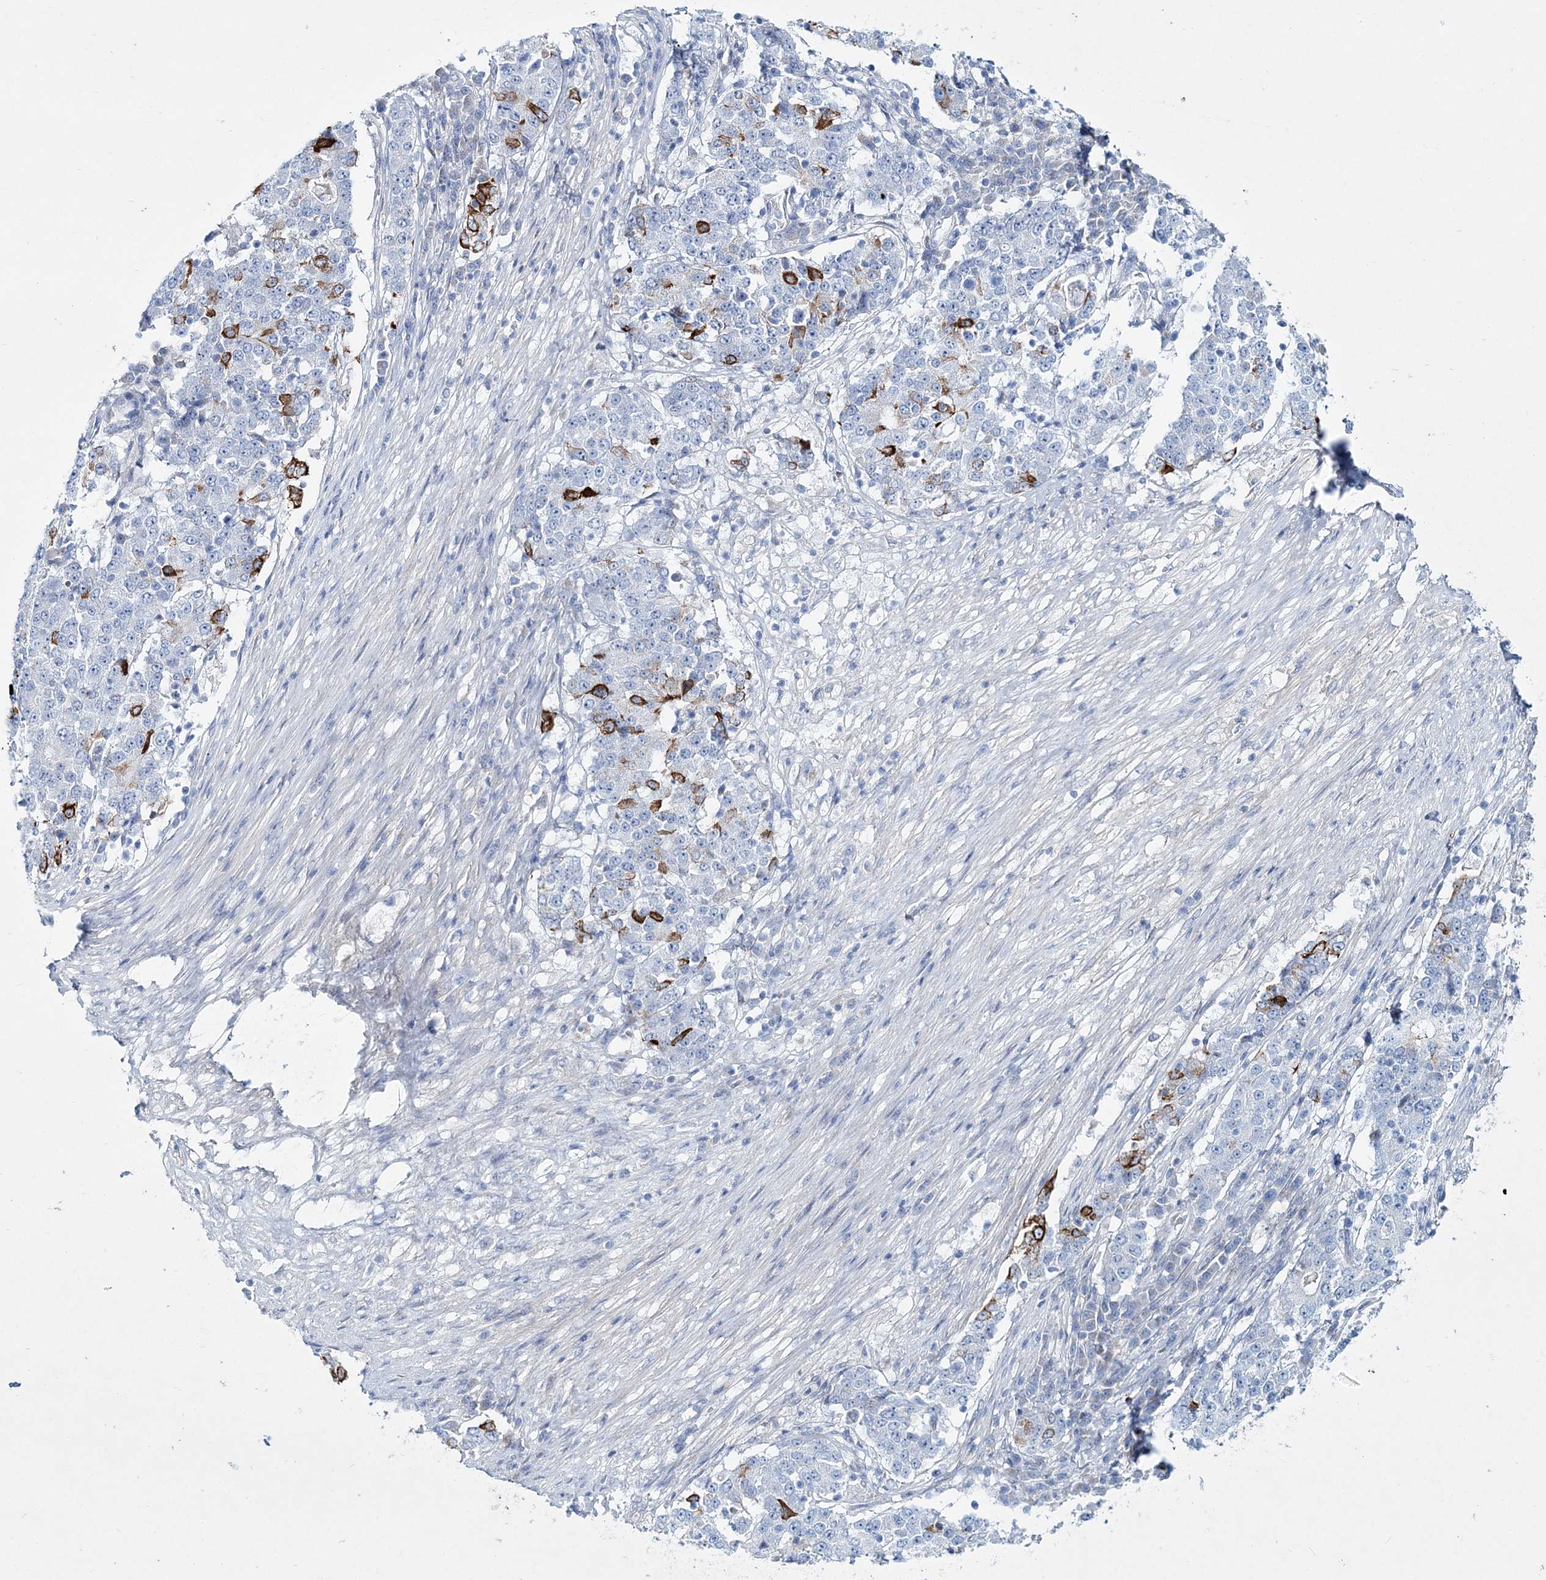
{"staining": {"intensity": "strong", "quantity": "<25%", "location": "cytoplasmic/membranous"}, "tissue": "stomach cancer", "cell_type": "Tumor cells", "image_type": "cancer", "snomed": [{"axis": "morphology", "description": "Adenocarcinoma, NOS"}, {"axis": "topography", "description": "Stomach"}], "caption": "This micrograph demonstrates immunohistochemistry (IHC) staining of stomach cancer (adenocarcinoma), with medium strong cytoplasmic/membranous expression in about <25% of tumor cells.", "gene": "ADGRL1", "patient": {"sex": "male", "age": 59}}